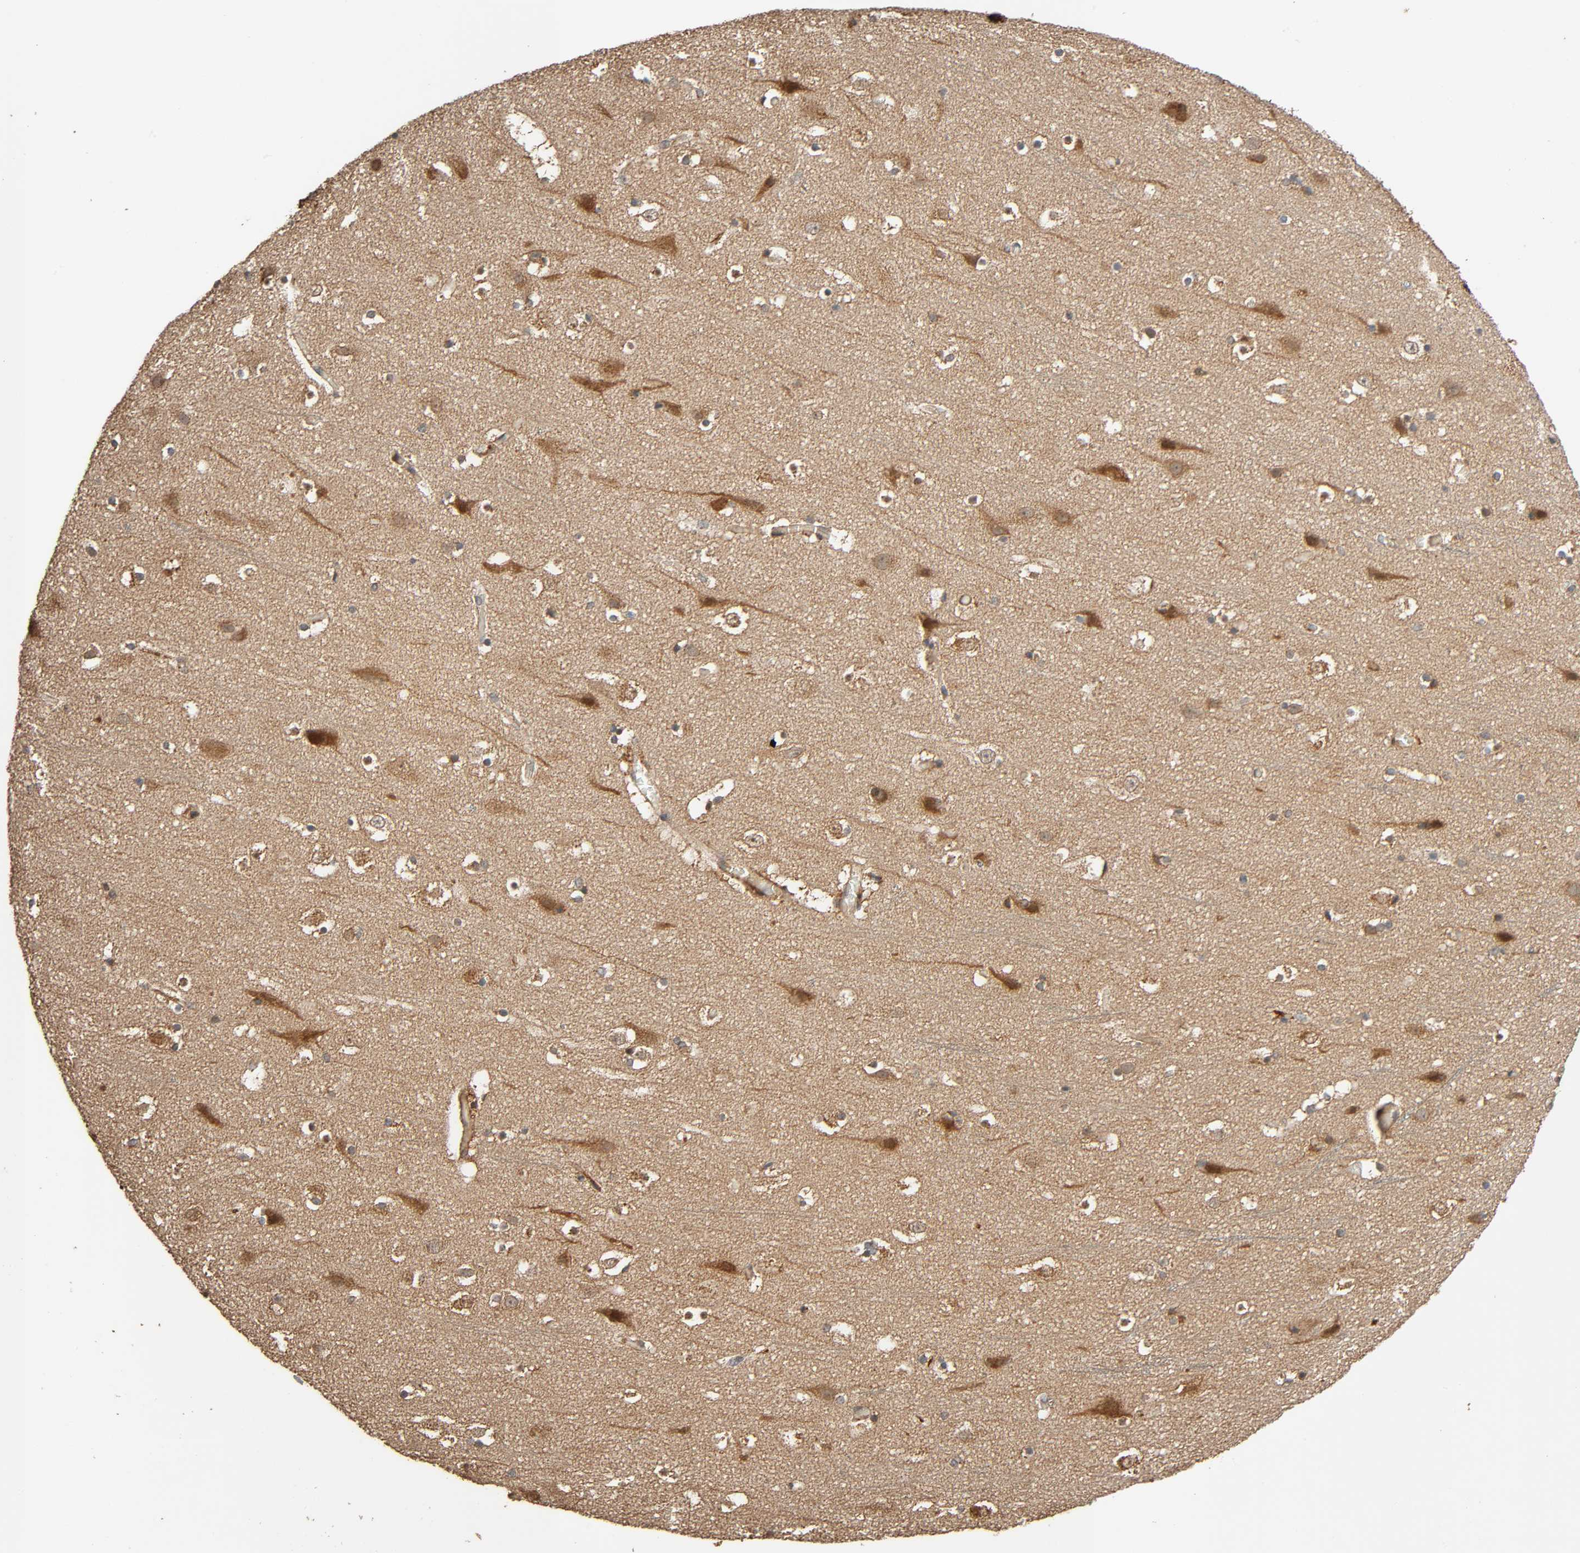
{"staining": {"intensity": "moderate", "quantity": ">75%", "location": "cytoplasmic/membranous"}, "tissue": "cerebral cortex", "cell_type": "Endothelial cells", "image_type": "normal", "snomed": [{"axis": "morphology", "description": "Normal tissue, NOS"}, {"axis": "topography", "description": "Cerebral cortex"}], "caption": "Cerebral cortex was stained to show a protein in brown. There is medium levels of moderate cytoplasmic/membranous expression in approximately >75% of endothelial cells.", "gene": "MAP3K8", "patient": {"sex": "male", "age": 45}}